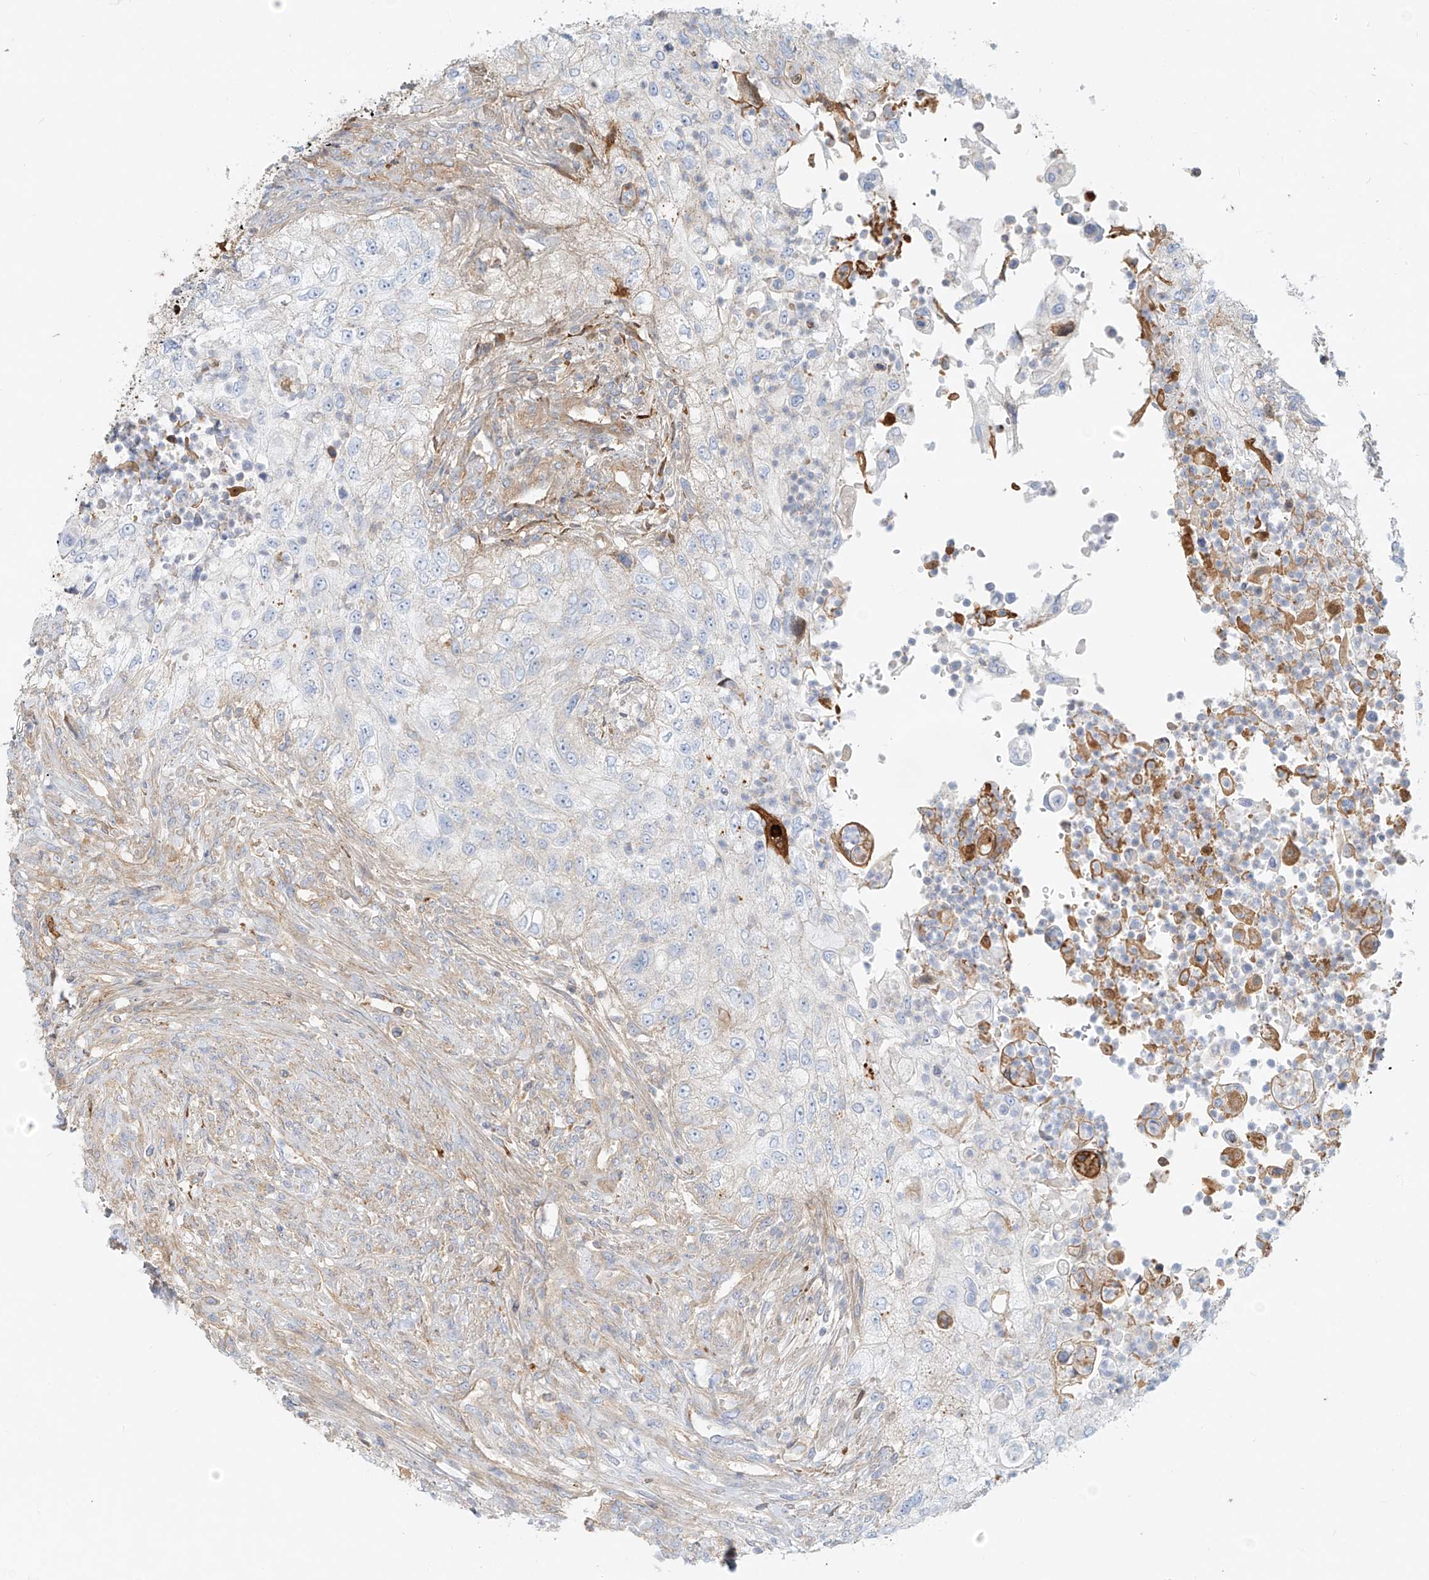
{"staining": {"intensity": "negative", "quantity": "none", "location": "none"}, "tissue": "urothelial cancer", "cell_type": "Tumor cells", "image_type": "cancer", "snomed": [{"axis": "morphology", "description": "Urothelial carcinoma, High grade"}, {"axis": "topography", "description": "Urinary bladder"}], "caption": "There is no significant expression in tumor cells of urothelial cancer. The staining is performed using DAB (3,3'-diaminobenzidine) brown chromogen with nuclei counter-stained in using hematoxylin.", "gene": "OCSTAMP", "patient": {"sex": "female", "age": 60}}